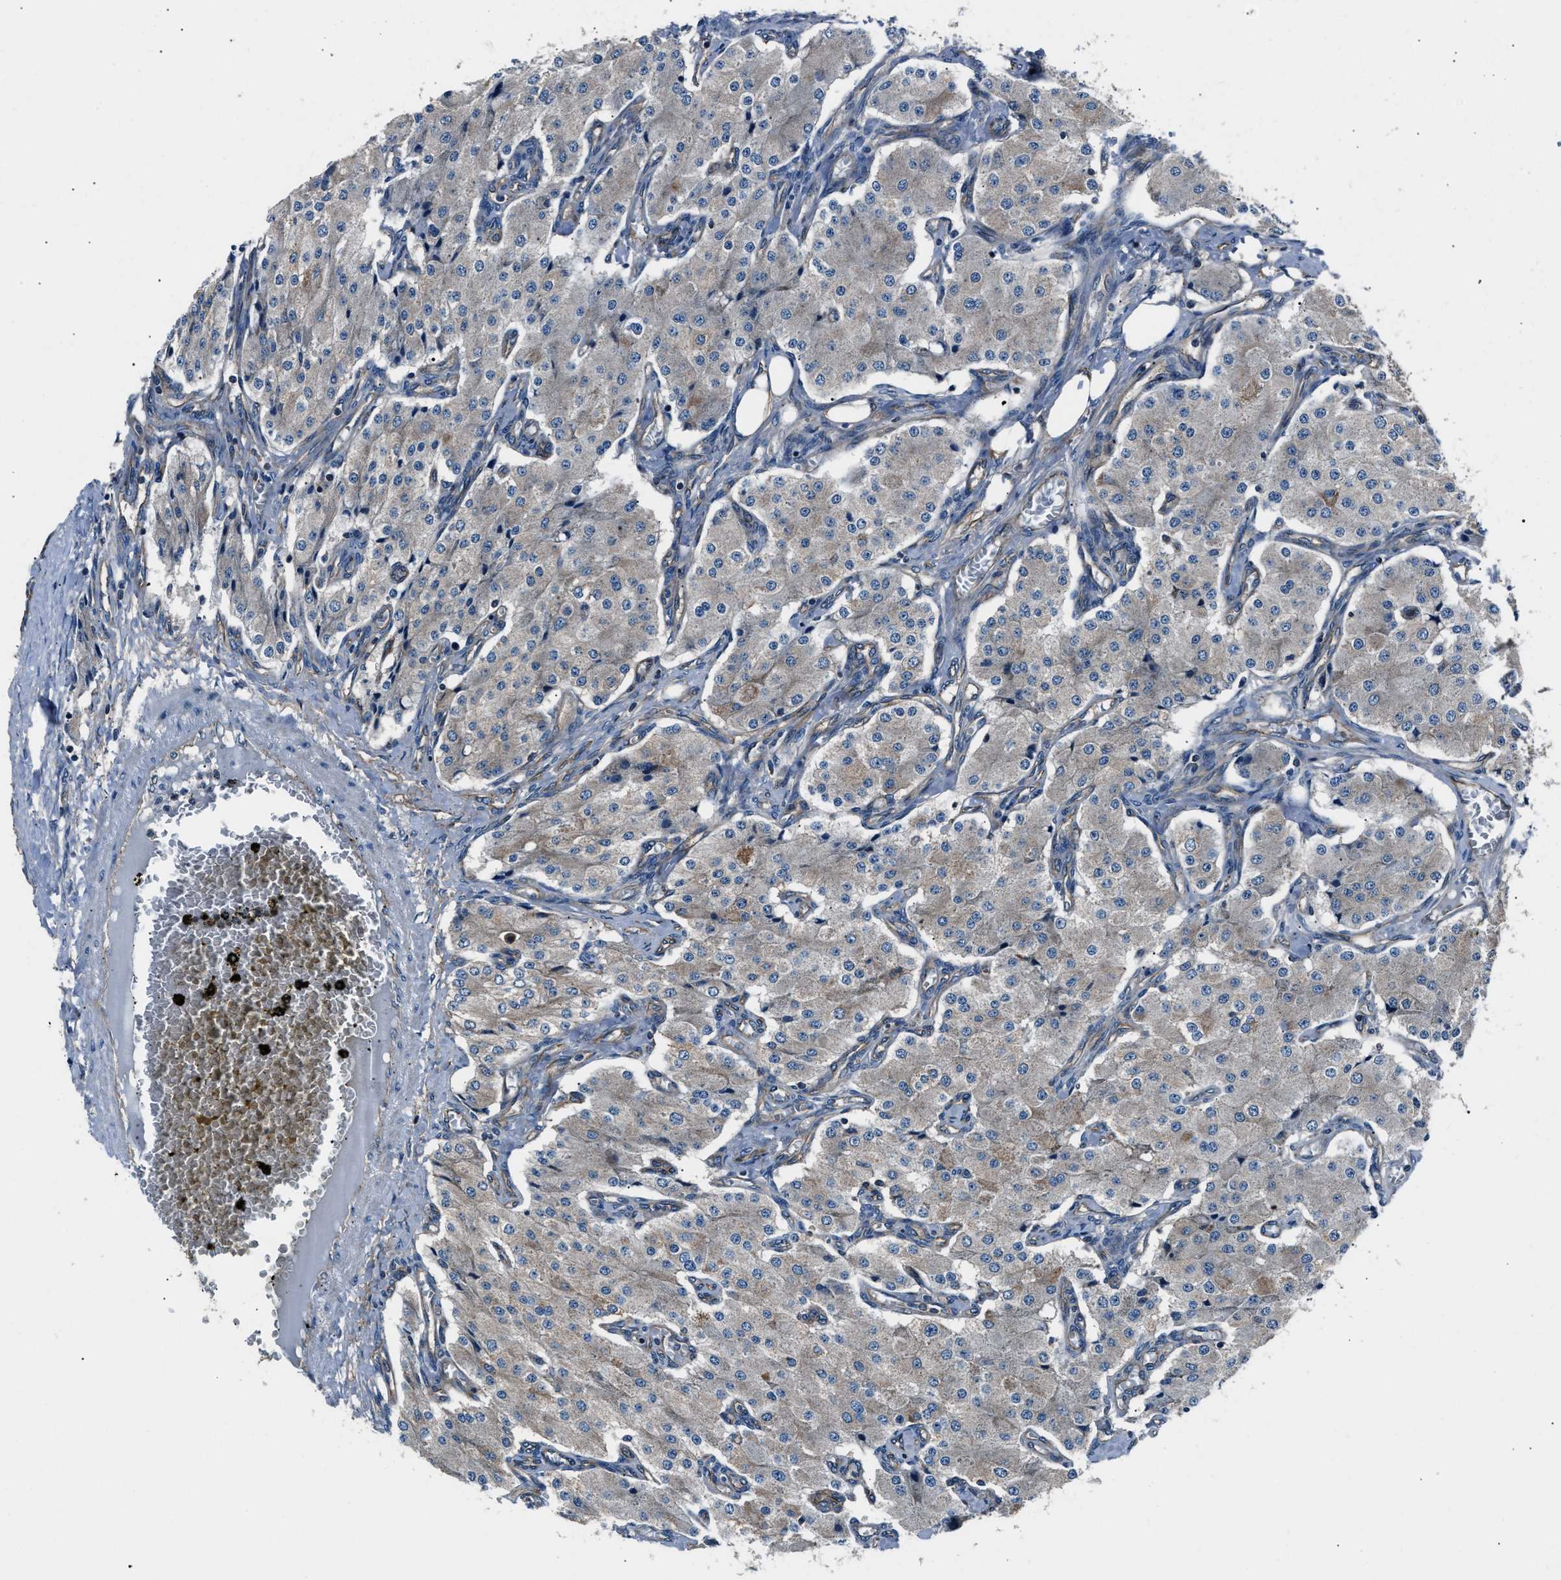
{"staining": {"intensity": "negative", "quantity": "none", "location": "none"}, "tissue": "carcinoid", "cell_type": "Tumor cells", "image_type": "cancer", "snomed": [{"axis": "morphology", "description": "Carcinoid, malignant, NOS"}, {"axis": "topography", "description": "Colon"}], "caption": "Human carcinoid stained for a protein using immunohistochemistry (IHC) reveals no staining in tumor cells.", "gene": "GGCT", "patient": {"sex": "female", "age": 52}}